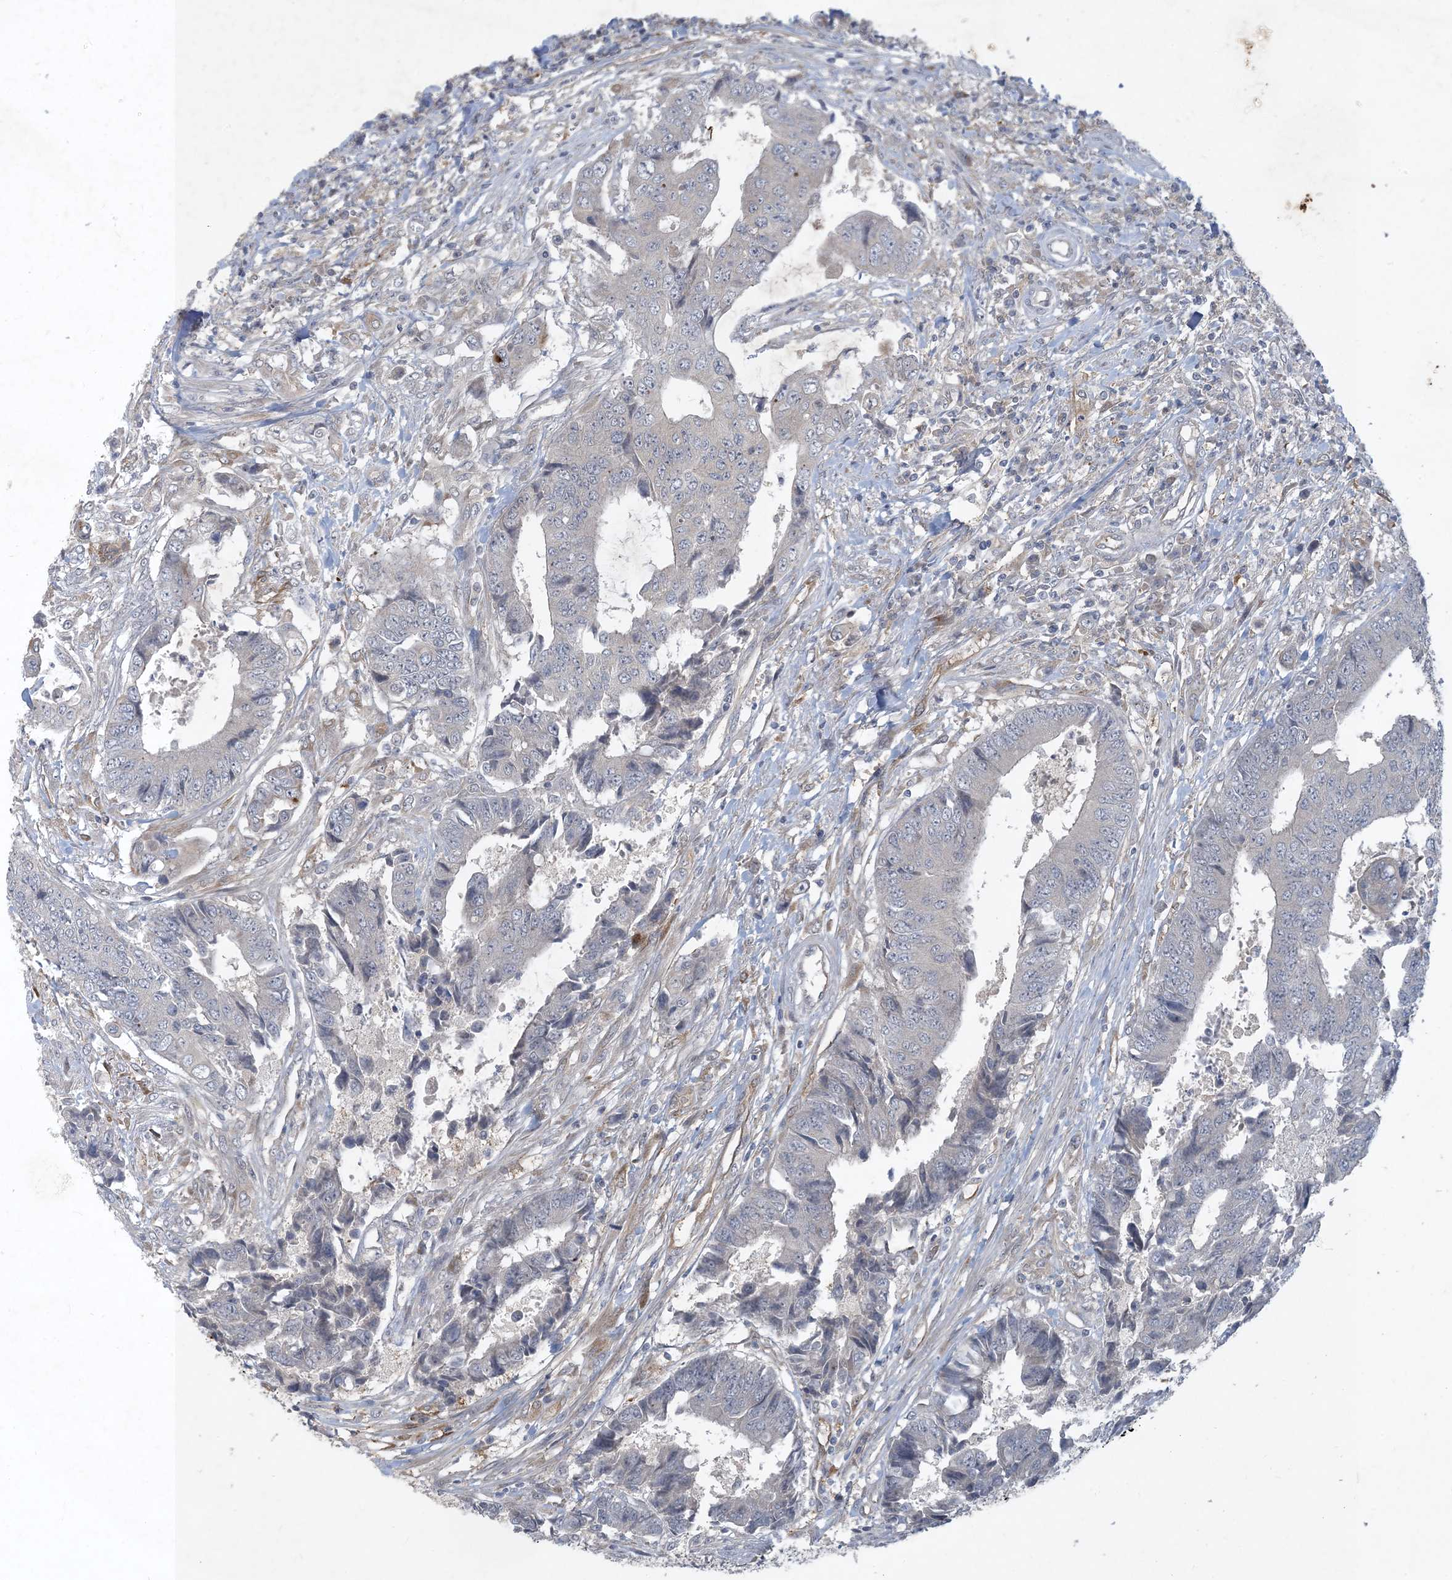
{"staining": {"intensity": "negative", "quantity": "none", "location": "none"}, "tissue": "colorectal cancer", "cell_type": "Tumor cells", "image_type": "cancer", "snomed": [{"axis": "morphology", "description": "Adenocarcinoma, NOS"}, {"axis": "topography", "description": "Rectum"}], "caption": "Immunohistochemical staining of human adenocarcinoma (colorectal) displays no significant positivity in tumor cells.", "gene": "CDS1", "patient": {"sex": "male", "age": 84}}